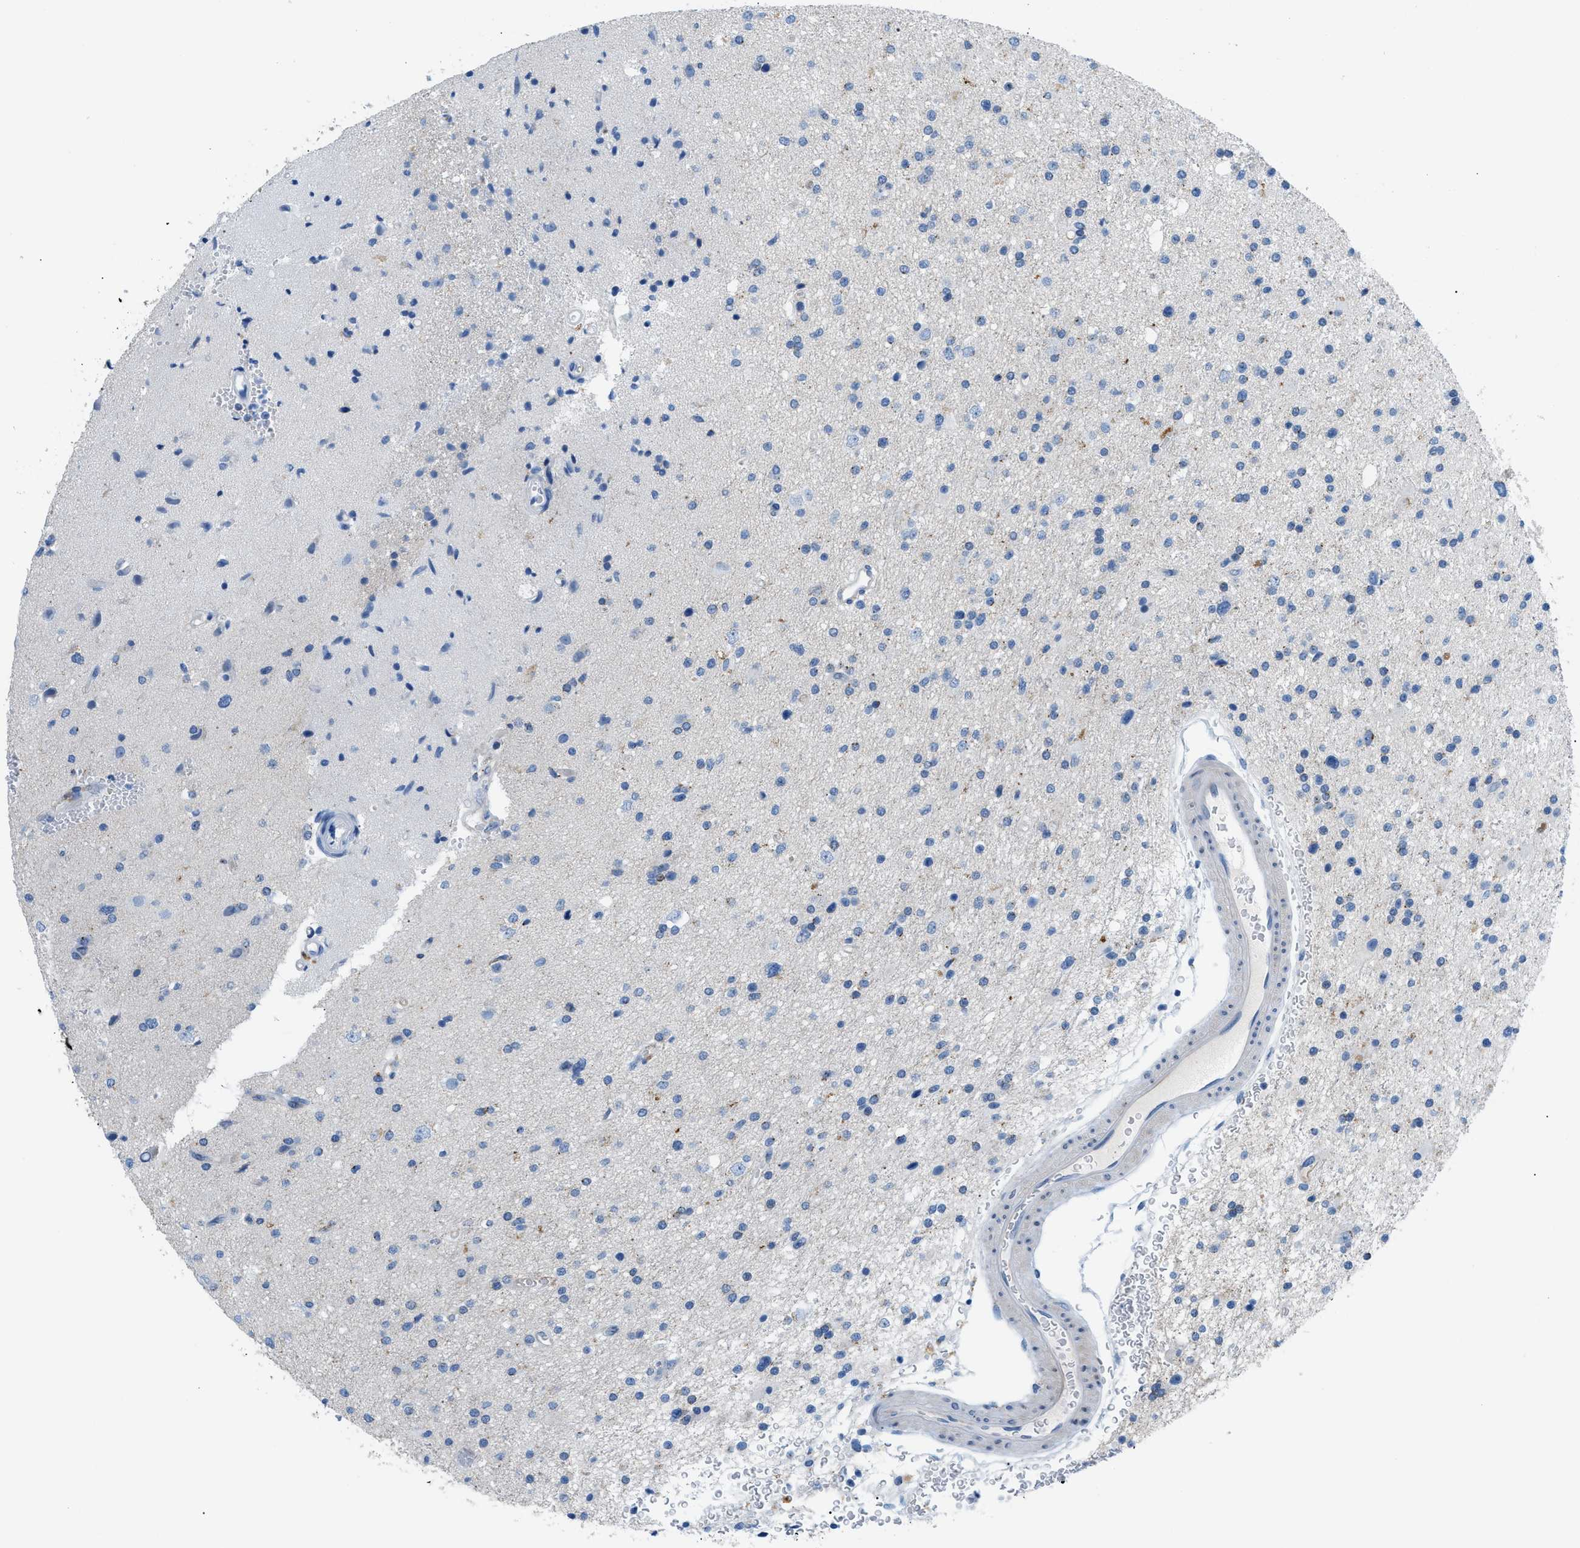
{"staining": {"intensity": "negative", "quantity": "none", "location": "none"}, "tissue": "glioma", "cell_type": "Tumor cells", "image_type": "cancer", "snomed": [{"axis": "morphology", "description": "Glioma, malignant, High grade"}, {"axis": "topography", "description": "Brain"}], "caption": "DAB (3,3'-diaminobenzidine) immunohistochemical staining of glioma exhibits no significant expression in tumor cells. (Brightfield microscopy of DAB IHC at high magnification).", "gene": "FDCSP", "patient": {"sex": "male", "age": 33}}